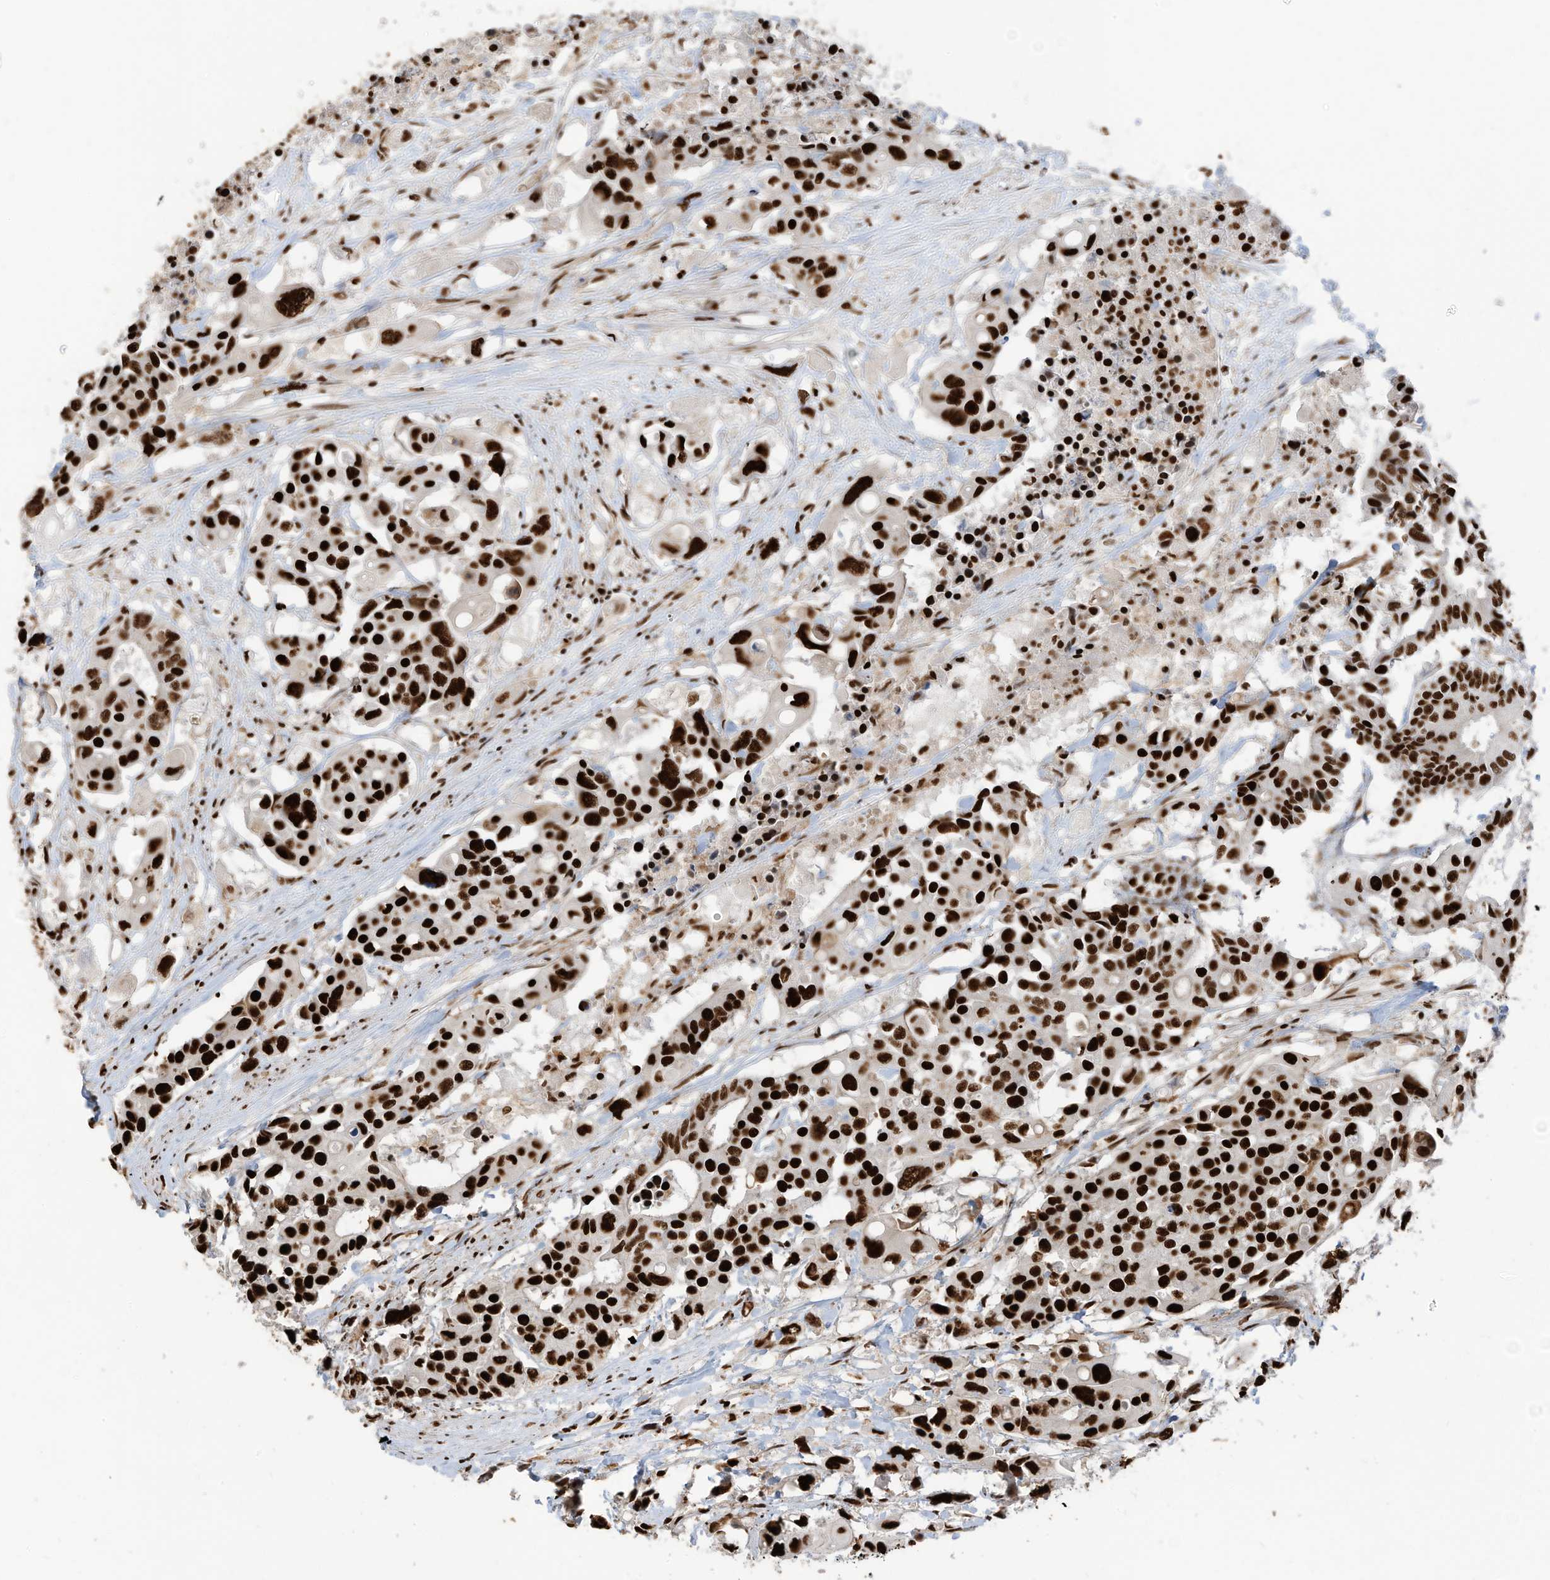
{"staining": {"intensity": "strong", "quantity": ">75%", "location": "nuclear"}, "tissue": "colorectal cancer", "cell_type": "Tumor cells", "image_type": "cancer", "snomed": [{"axis": "morphology", "description": "Adenocarcinoma, NOS"}, {"axis": "topography", "description": "Colon"}], "caption": "Adenocarcinoma (colorectal) stained for a protein reveals strong nuclear positivity in tumor cells.", "gene": "SAMD15", "patient": {"sex": "male", "age": 77}}